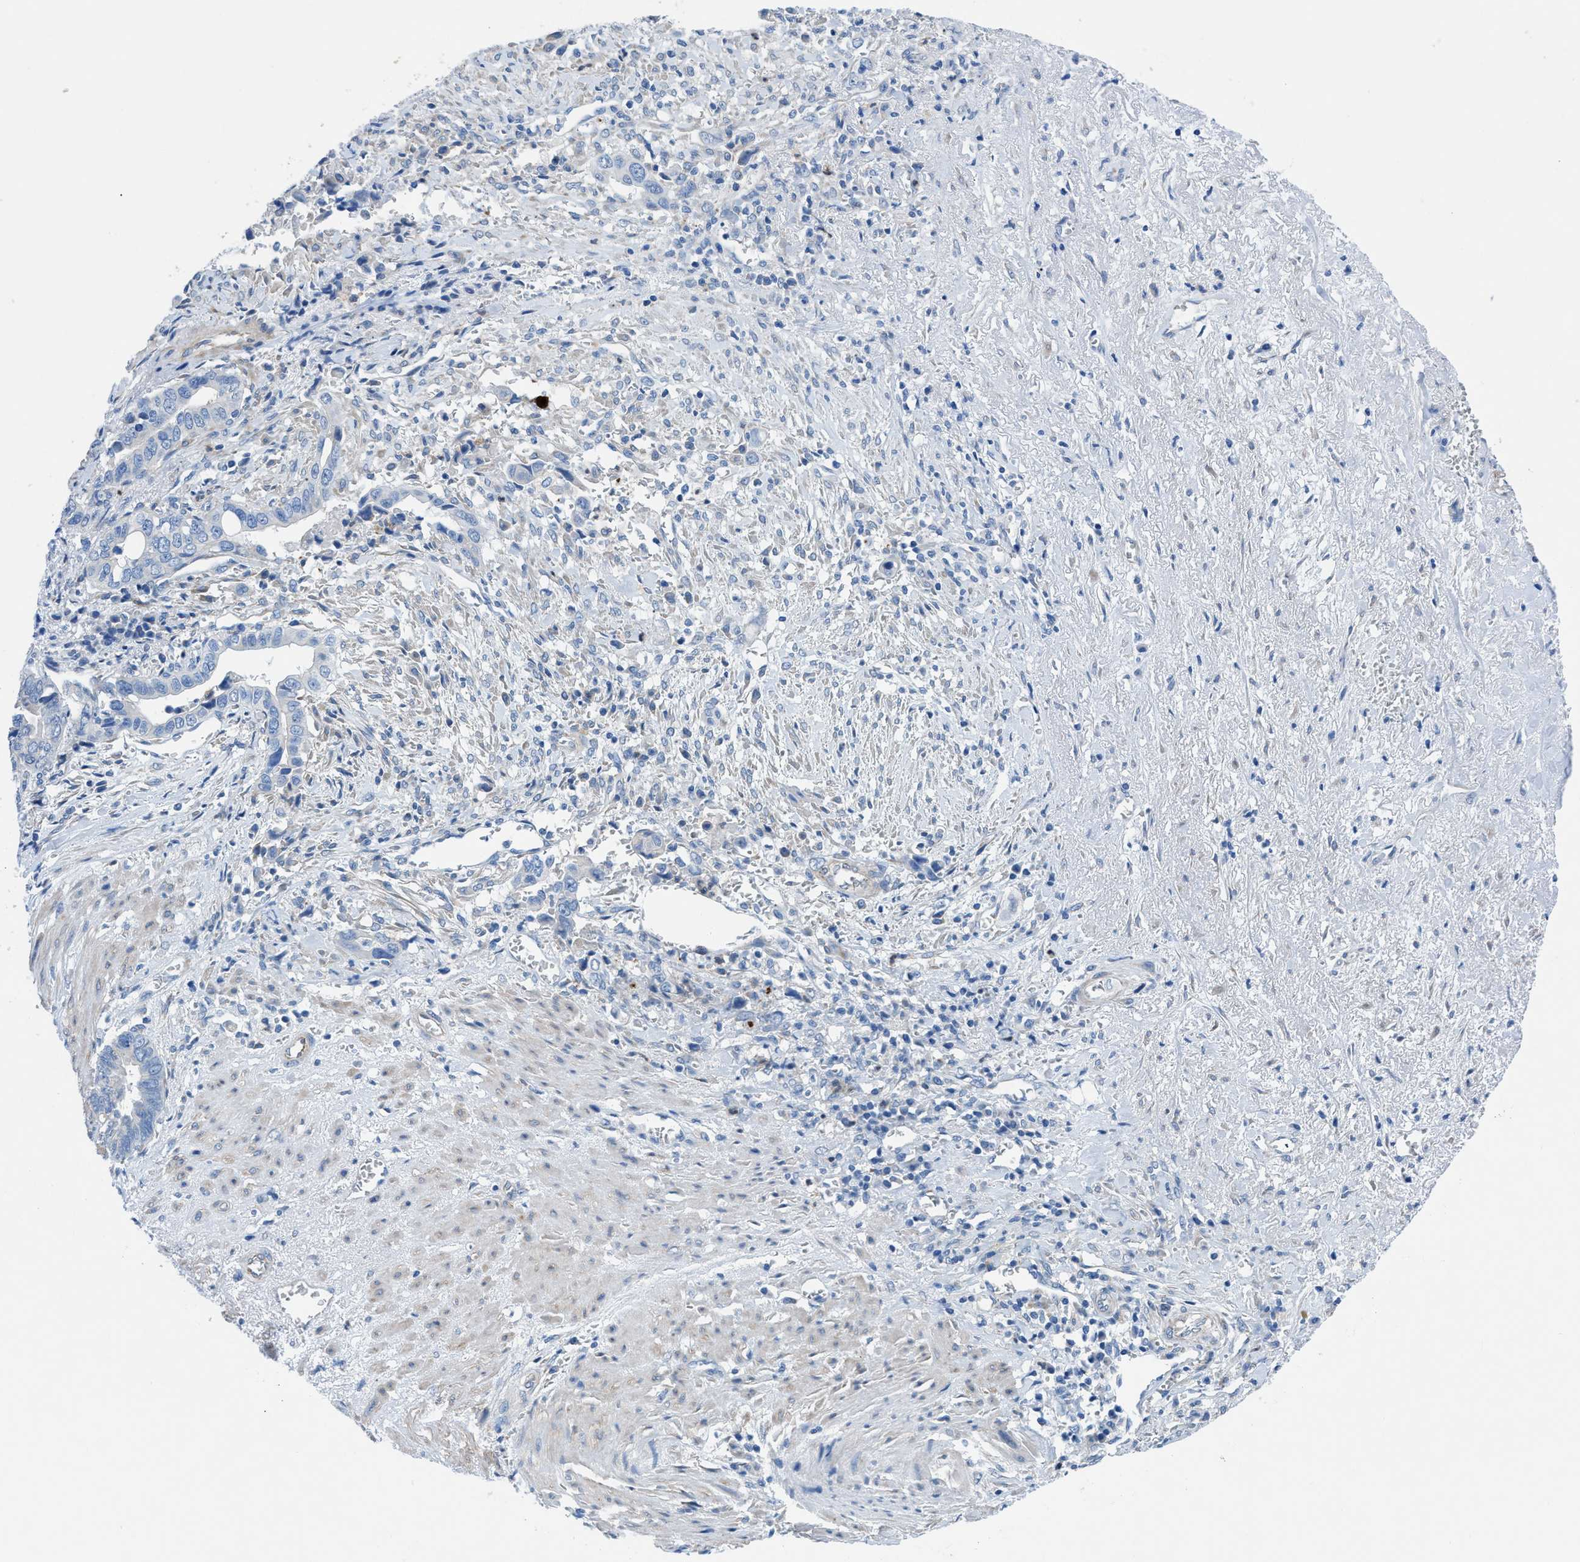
{"staining": {"intensity": "negative", "quantity": "none", "location": "none"}, "tissue": "liver cancer", "cell_type": "Tumor cells", "image_type": "cancer", "snomed": [{"axis": "morphology", "description": "Cholangiocarcinoma"}, {"axis": "topography", "description": "Liver"}], "caption": "High magnification brightfield microscopy of cholangiocarcinoma (liver) stained with DAB (3,3'-diaminobenzidine) (brown) and counterstained with hematoxylin (blue): tumor cells show no significant expression.", "gene": "ITPR1", "patient": {"sex": "female", "age": 79}}